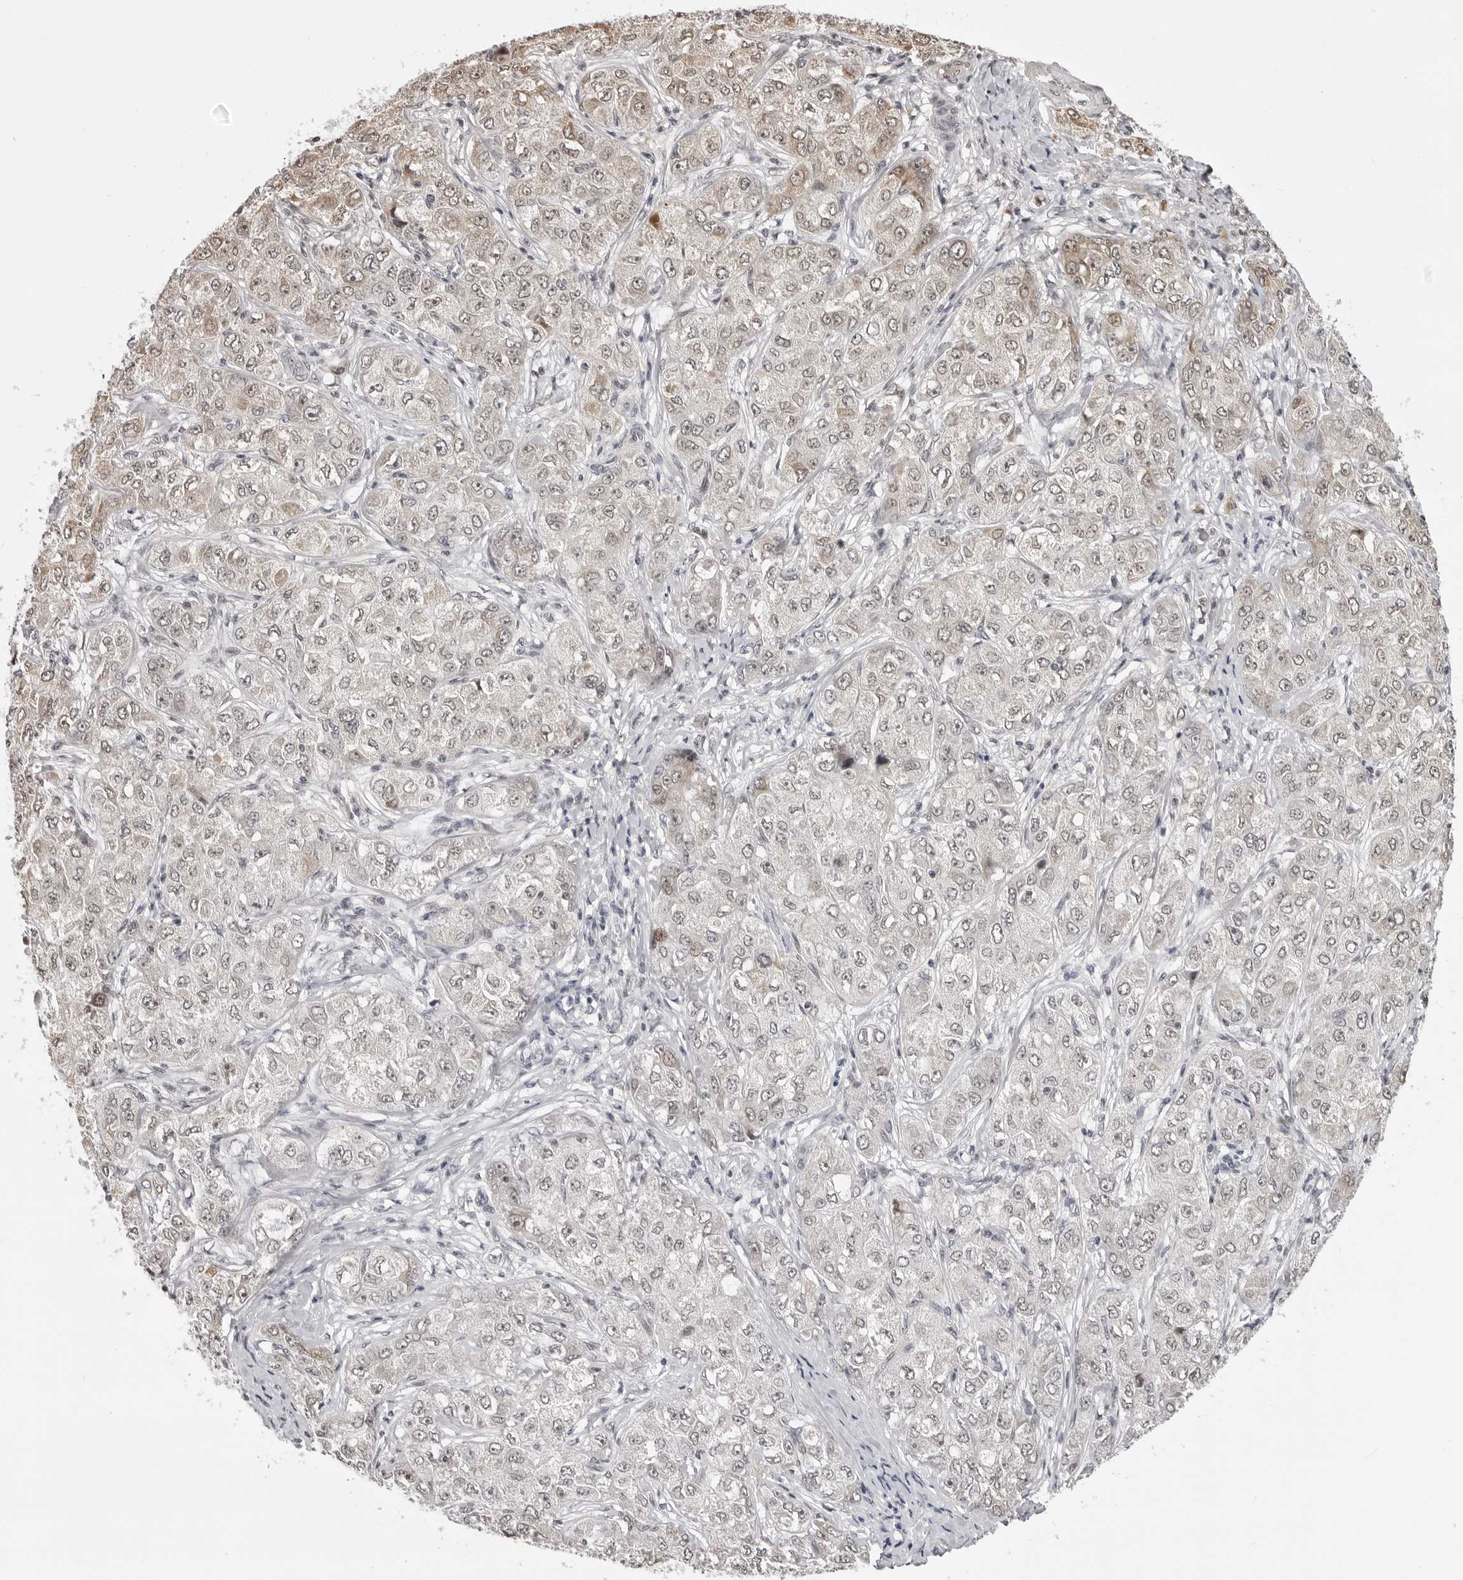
{"staining": {"intensity": "weak", "quantity": "25%-75%", "location": "cytoplasmic/membranous,nuclear"}, "tissue": "liver cancer", "cell_type": "Tumor cells", "image_type": "cancer", "snomed": [{"axis": "morphology", "description": "Carcinoma, Hepatocellular, NOS"}, {"axis": "topography", "description": "Liver"}], "caption": "Protein positivity by immunohistochemistry (IHC) displays weak cytoplasmic/membranous and nuclear expression in approximately 25%-75% of tumor cells in liver hepatocellular carcinoma.", "gene": "PHF3", "patient": {"sex": "male", "age": 80}}